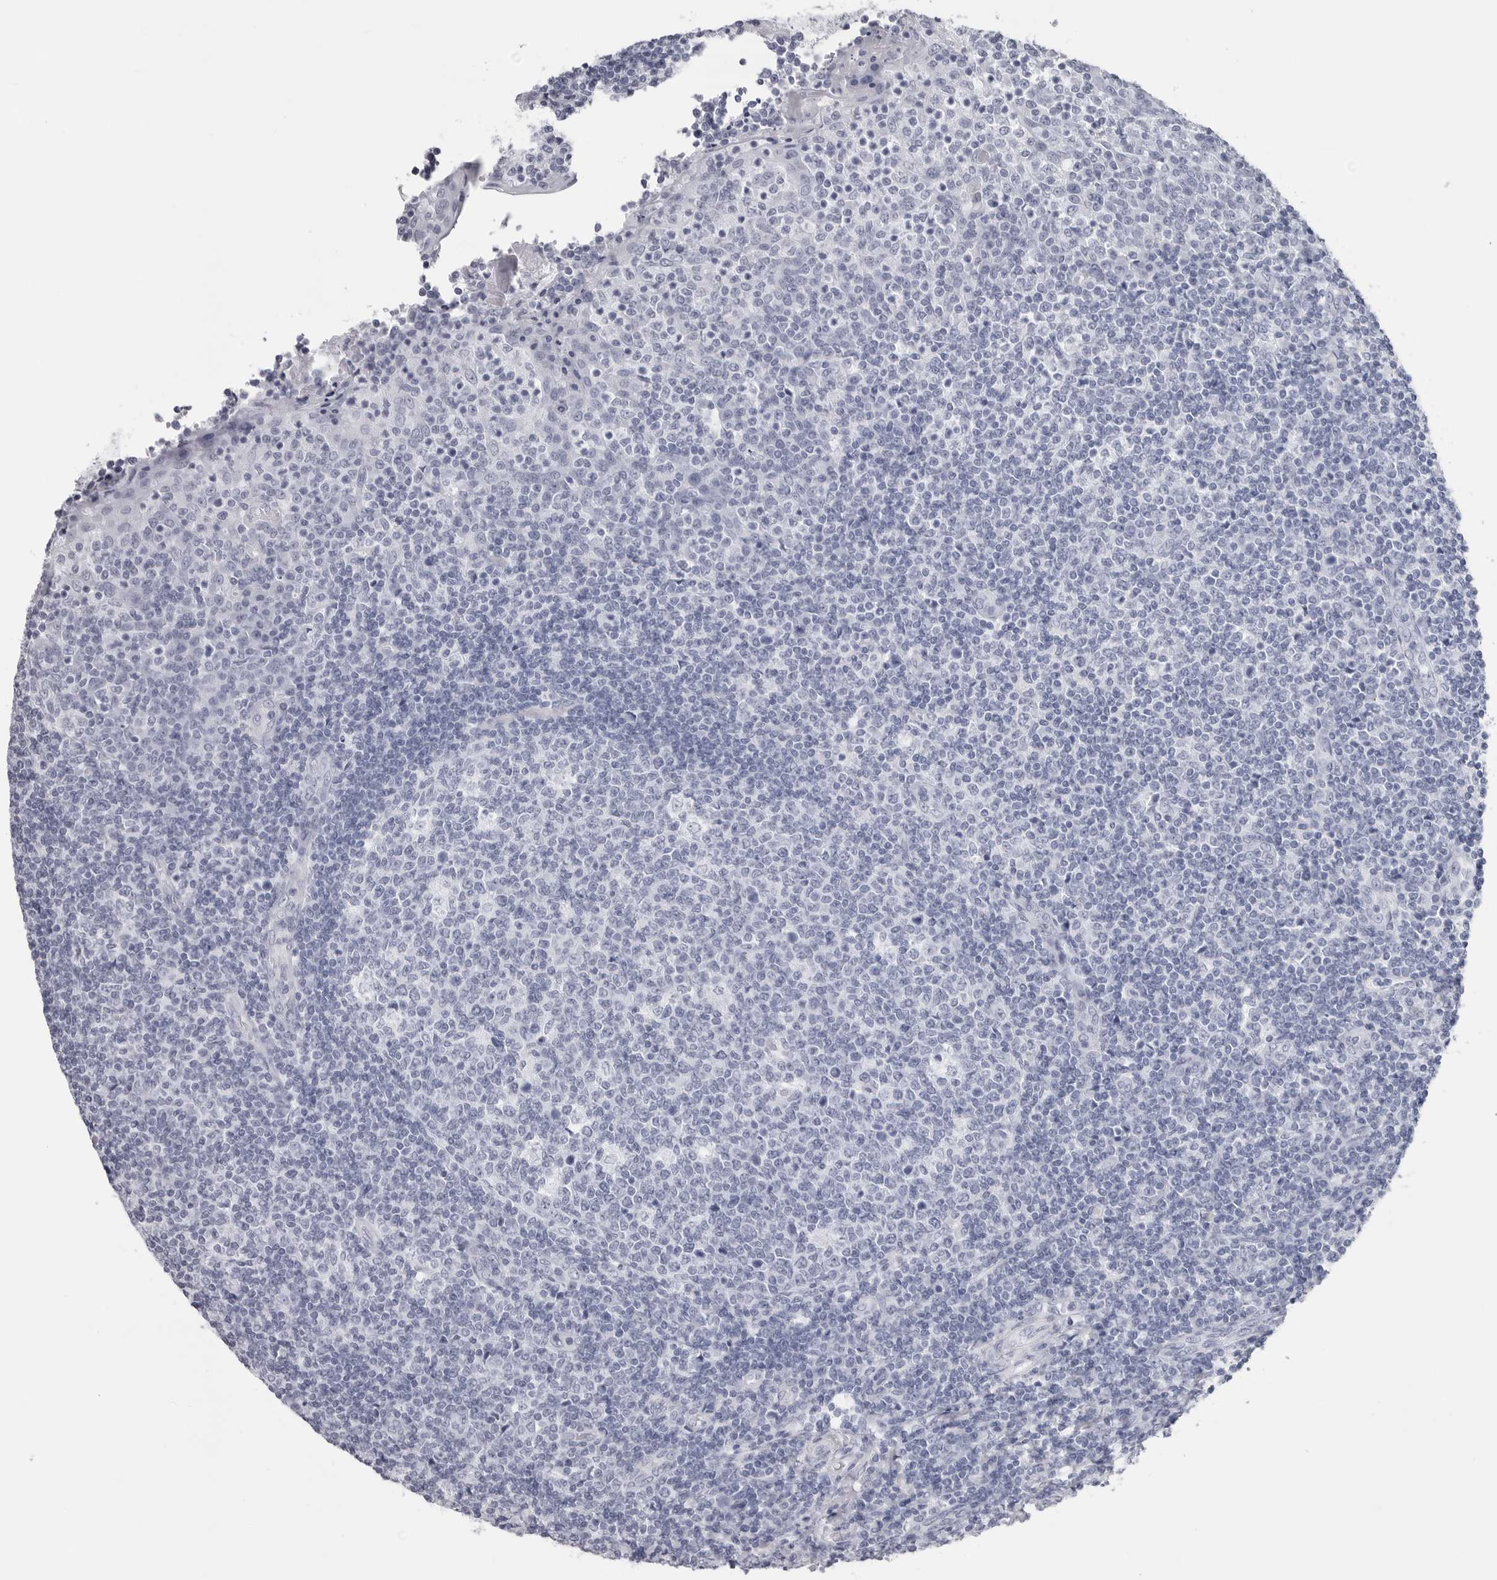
{"staining": {"intensity": "negative", "quantity": "none", "location": "none"}, "tissue": "tonsil", "cell_type": "Germinal center cells", "image_type": "normal", "snomed": [{"axis": "morphology", "description": "Normal tissue, NOS"}, {"axis": "topography", "description": "Tonsil"}], "caption": "Immunohistochemical staining of unremarkable tonsil displays no significant positivity in germinal center cells.", "gene": "CST2", "patient": {"sex": "female", "age": 19}}